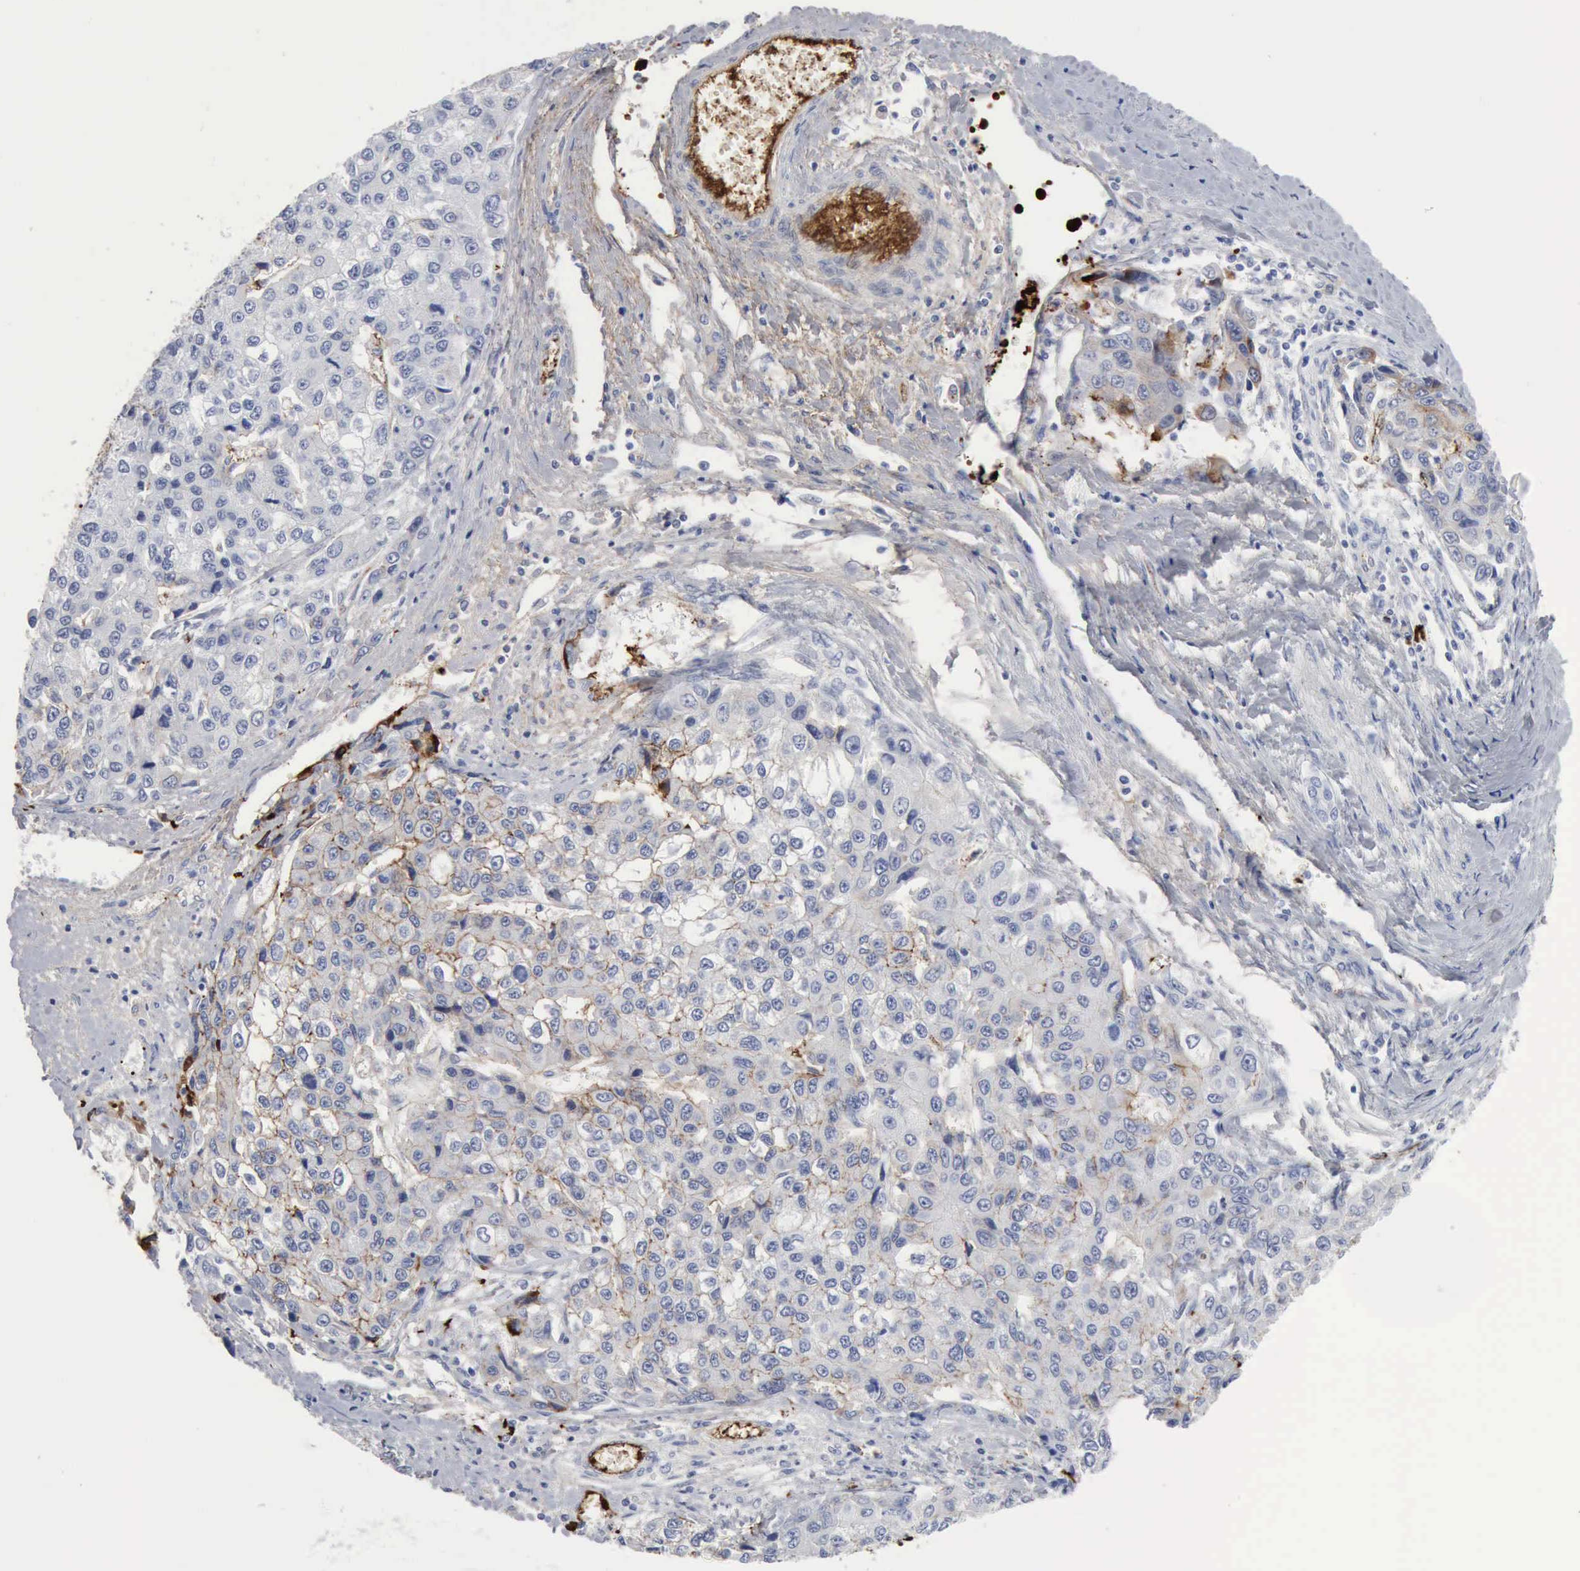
{"staining": {"intensity": "negative", "quantity": "none", "location": "none"}, "tissue": "liver cancer", "cell_type": "Tumor cells", "image_type": "cancer", "snomed": [{"axis": "morphology", "description": "Carcinoma, Hepatocellular, NOS"}, {"axis": "topography", "description": "Liver"}], "caption": "The photomicrograph displays no significant expression in tumor cells of liver hepatocellular carcinoma. (DAB (3,3'-diaminobenzidine) IHC, high magnification).", "gene": "C4BPA", "patient": {"sex": "female", "age": 66}}